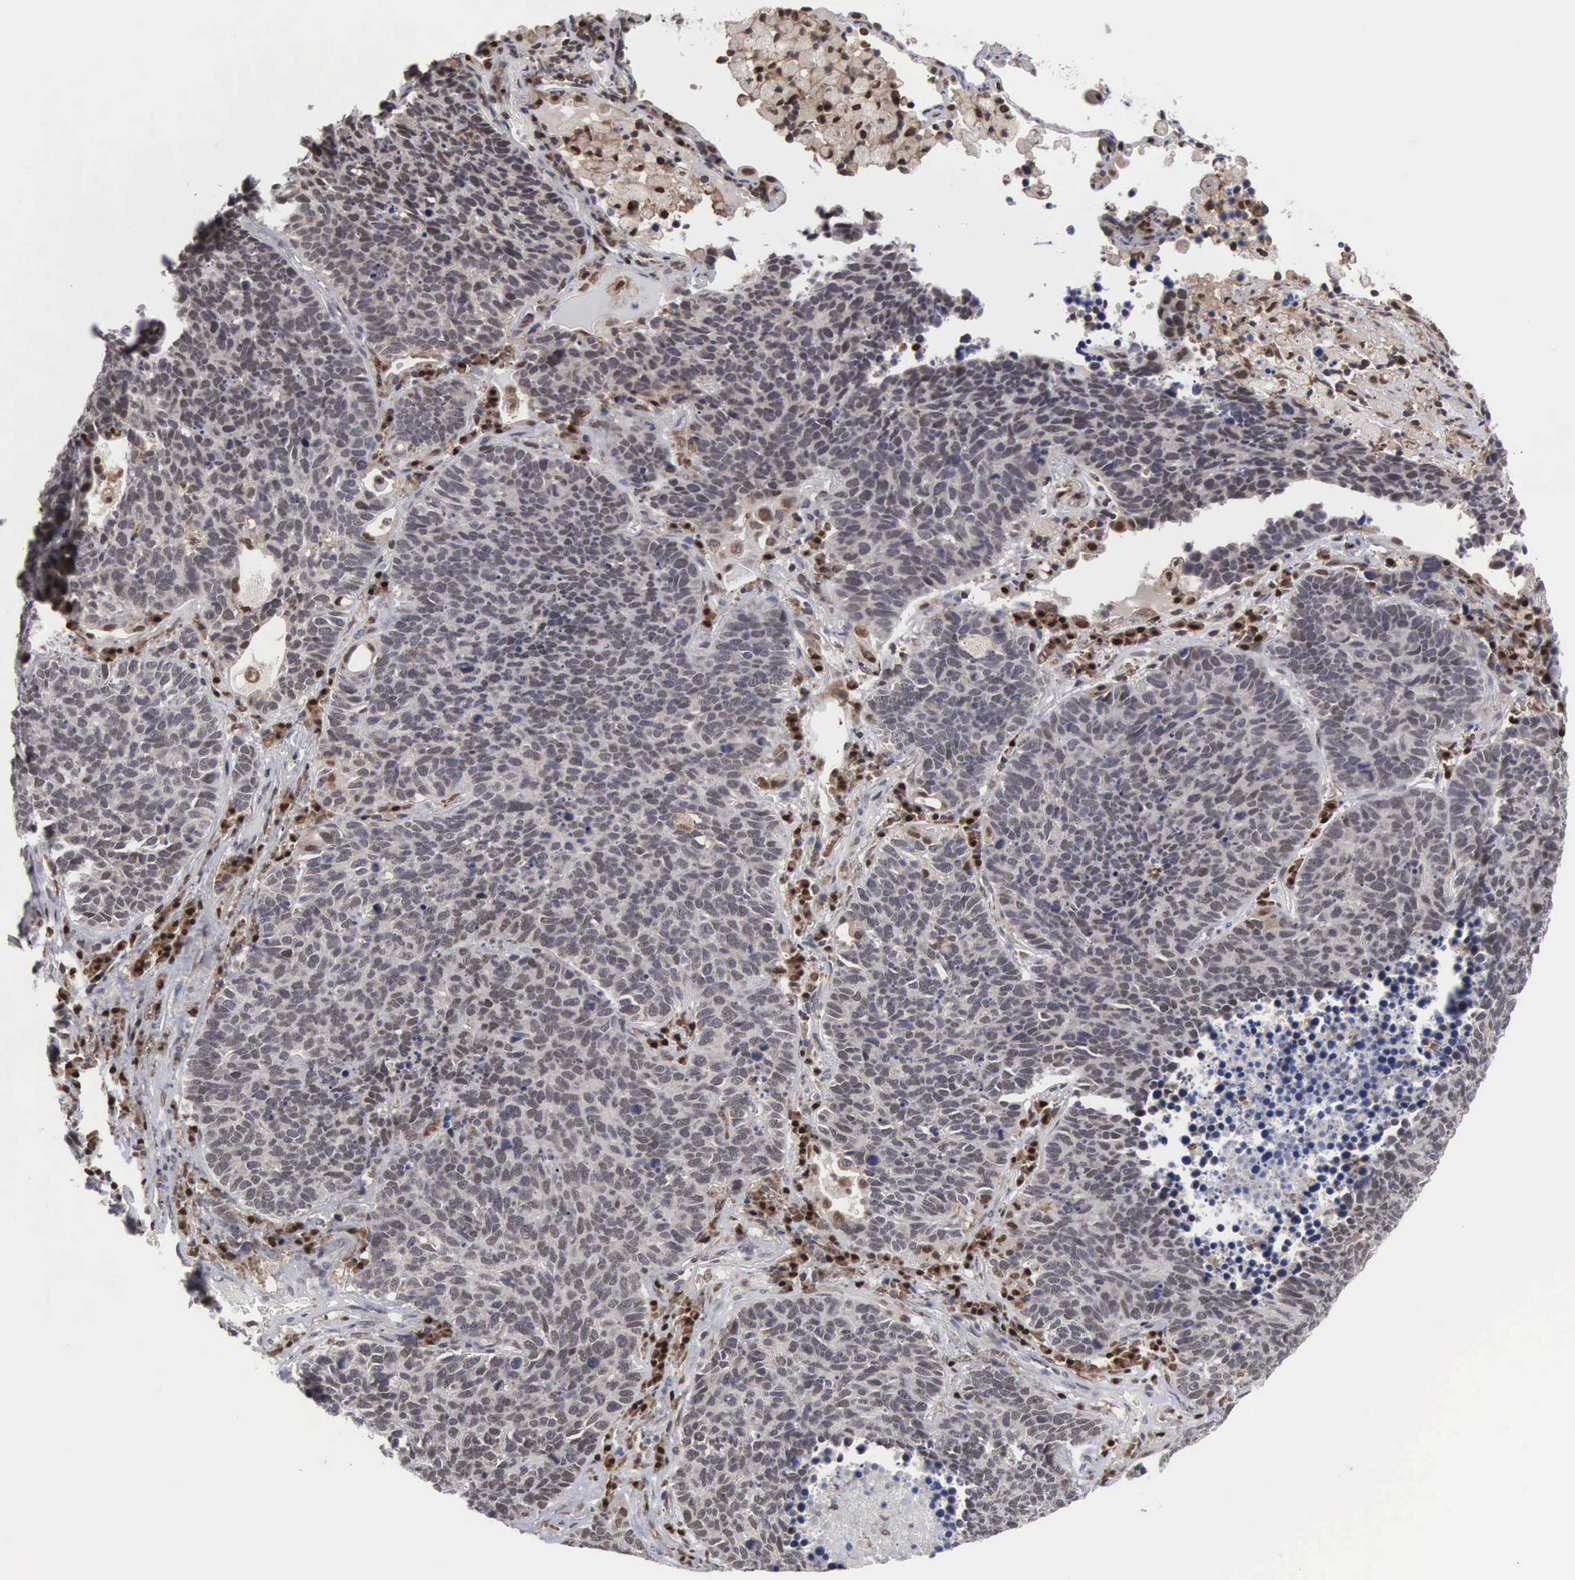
{"staining": {"intensity": "weak", "quantity": ">75%", "location": "nuclear"}, "tissue": "lung cancer", "cell_type": "Tumor cells", "image_type": "cancer", "snomed": [{"axis": "morphology", "description": "Neoplasm, malignant, NOS"}, {"axis": "topography", "description": "Lung"}], "caption": "DAB immunohistochemical staining of human neoplasm (malignant) (lung) demonstrates weak nuclear protein expression in approximately >75% of tumor cells. (DAB IHC, brown staining for protein, blue staining for nuclei).", "gene": "TRMT5", "patient": {"sex": "female", "age": 75}}